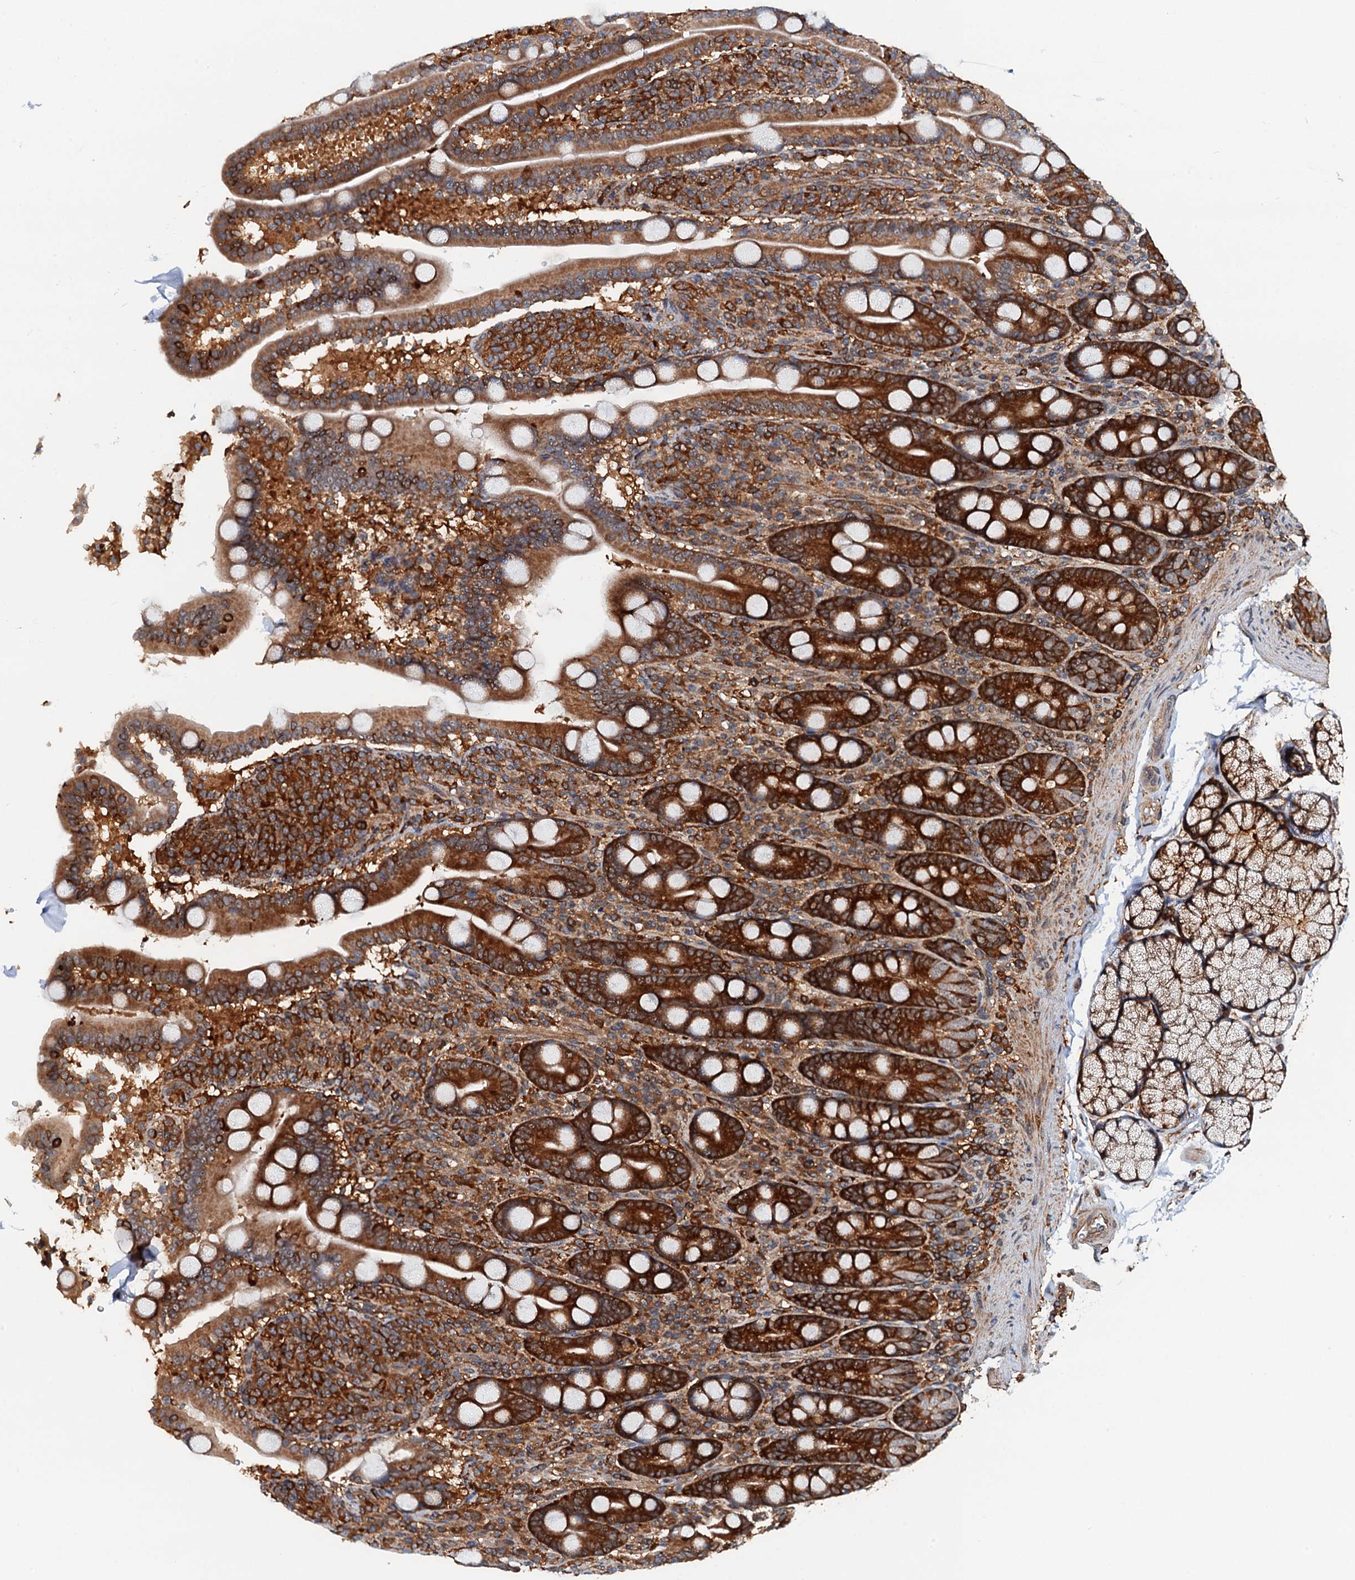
{"staining": {"intensity": "strong", "quantity": ">75%", "location": "cytoplasmic/membranous"}, "tissue": "duodenum", "cell_type": "Glandular cells", "image_type": "normal", "snomed": [{"axis": "morphology", "description": "Normal tissue, NOS"}, {"axis": "topography", "description": "Duodenum"}], "caption": "The image shows immunohistochemical staining of normal duodenum. There is strong cytoplasmic/membranous expression is identified in about >75% of glandular cells.", "gene": "USP6NL", "patient": {"sex": "male", "age": 35}}